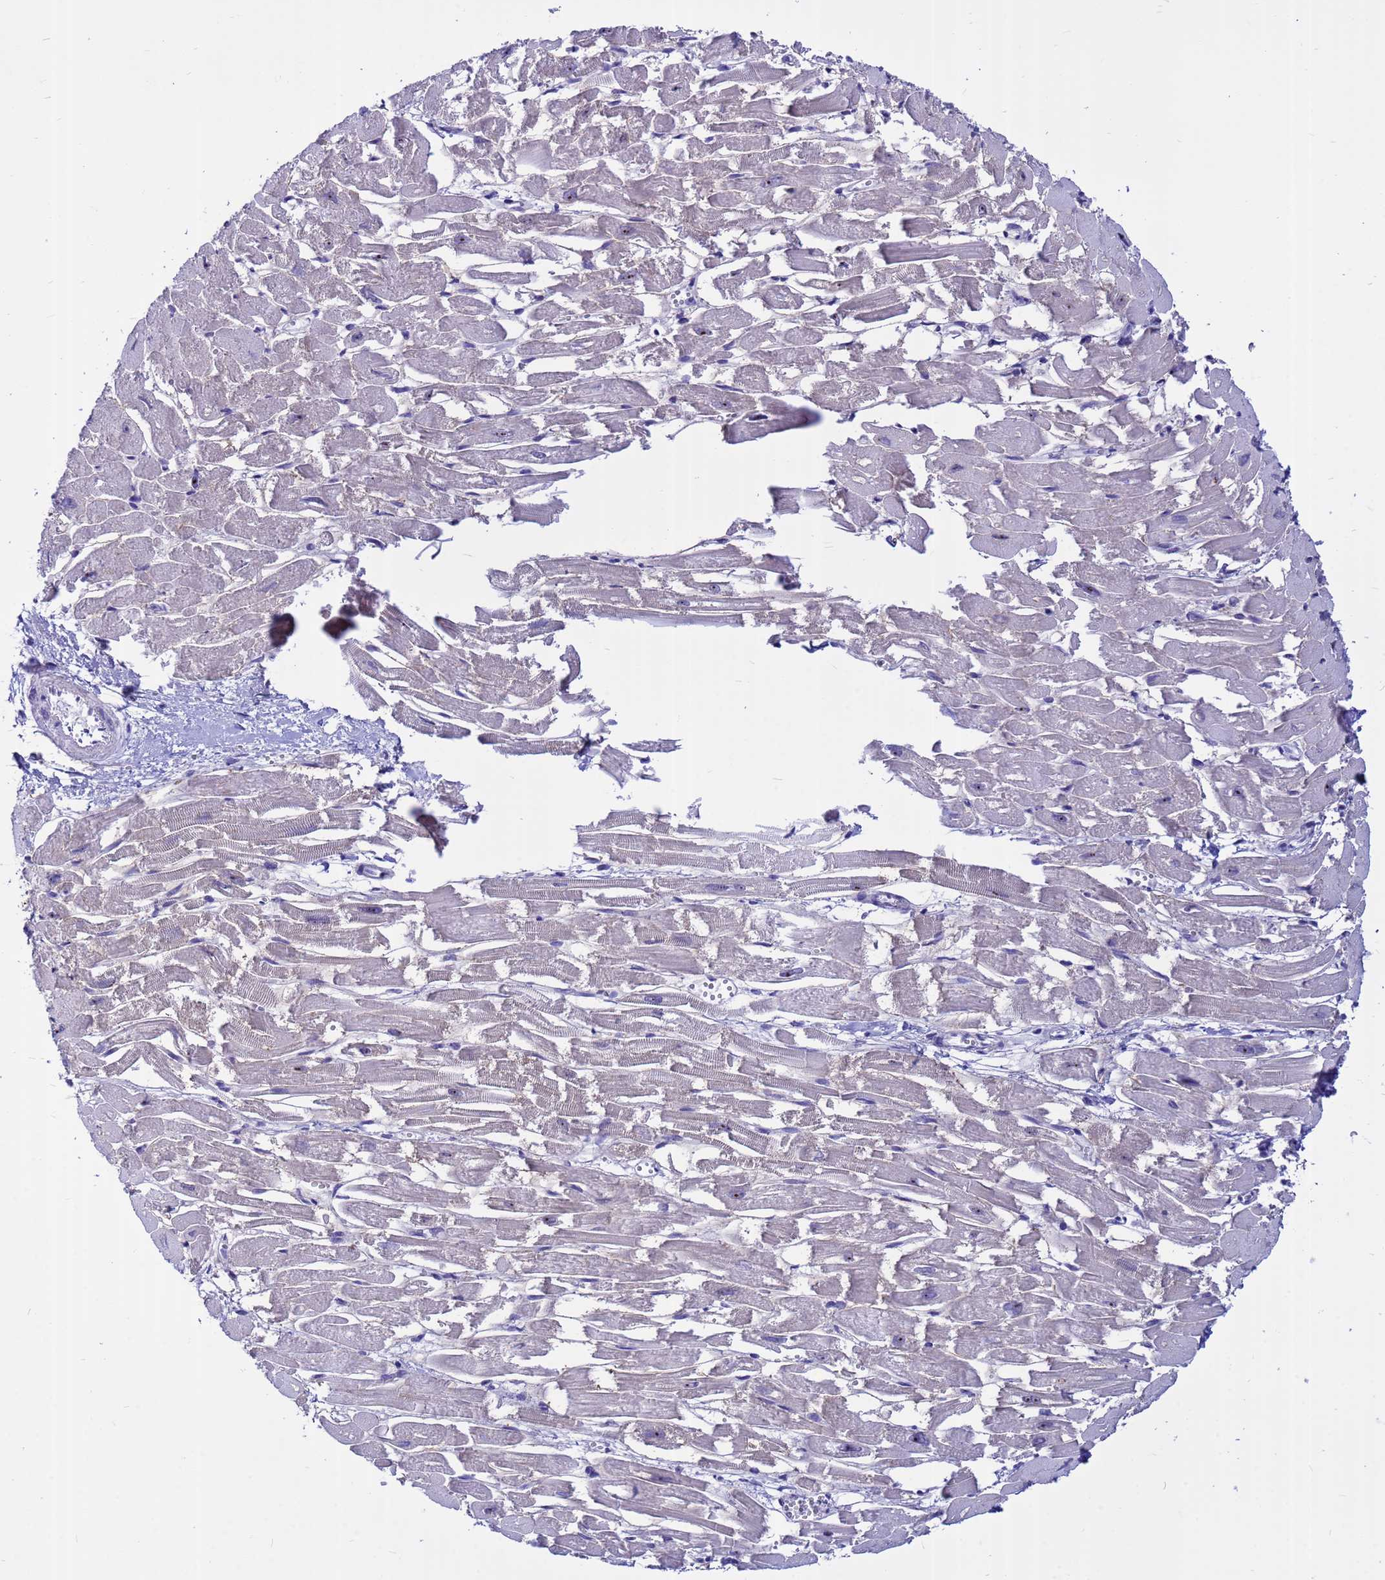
{"staining": {"intensity": "negative", "quantity": "none", "location": "none"}, "tissue": "heart muscle", "cell_type": "Cardiomyocytes", "image_type": "normal", "snomed": [{"axis": "morphology", "description": "Normal tissue, NOS"}, {"axis": "topography", "description": "Heart"}], "caption": "Immunohistochemical staining of unremarkable heart muscle reveals no significant staining in cardiomyocytes.", "gene": "DMRTC2", "patient": {"sex": "male", "age": 54}}